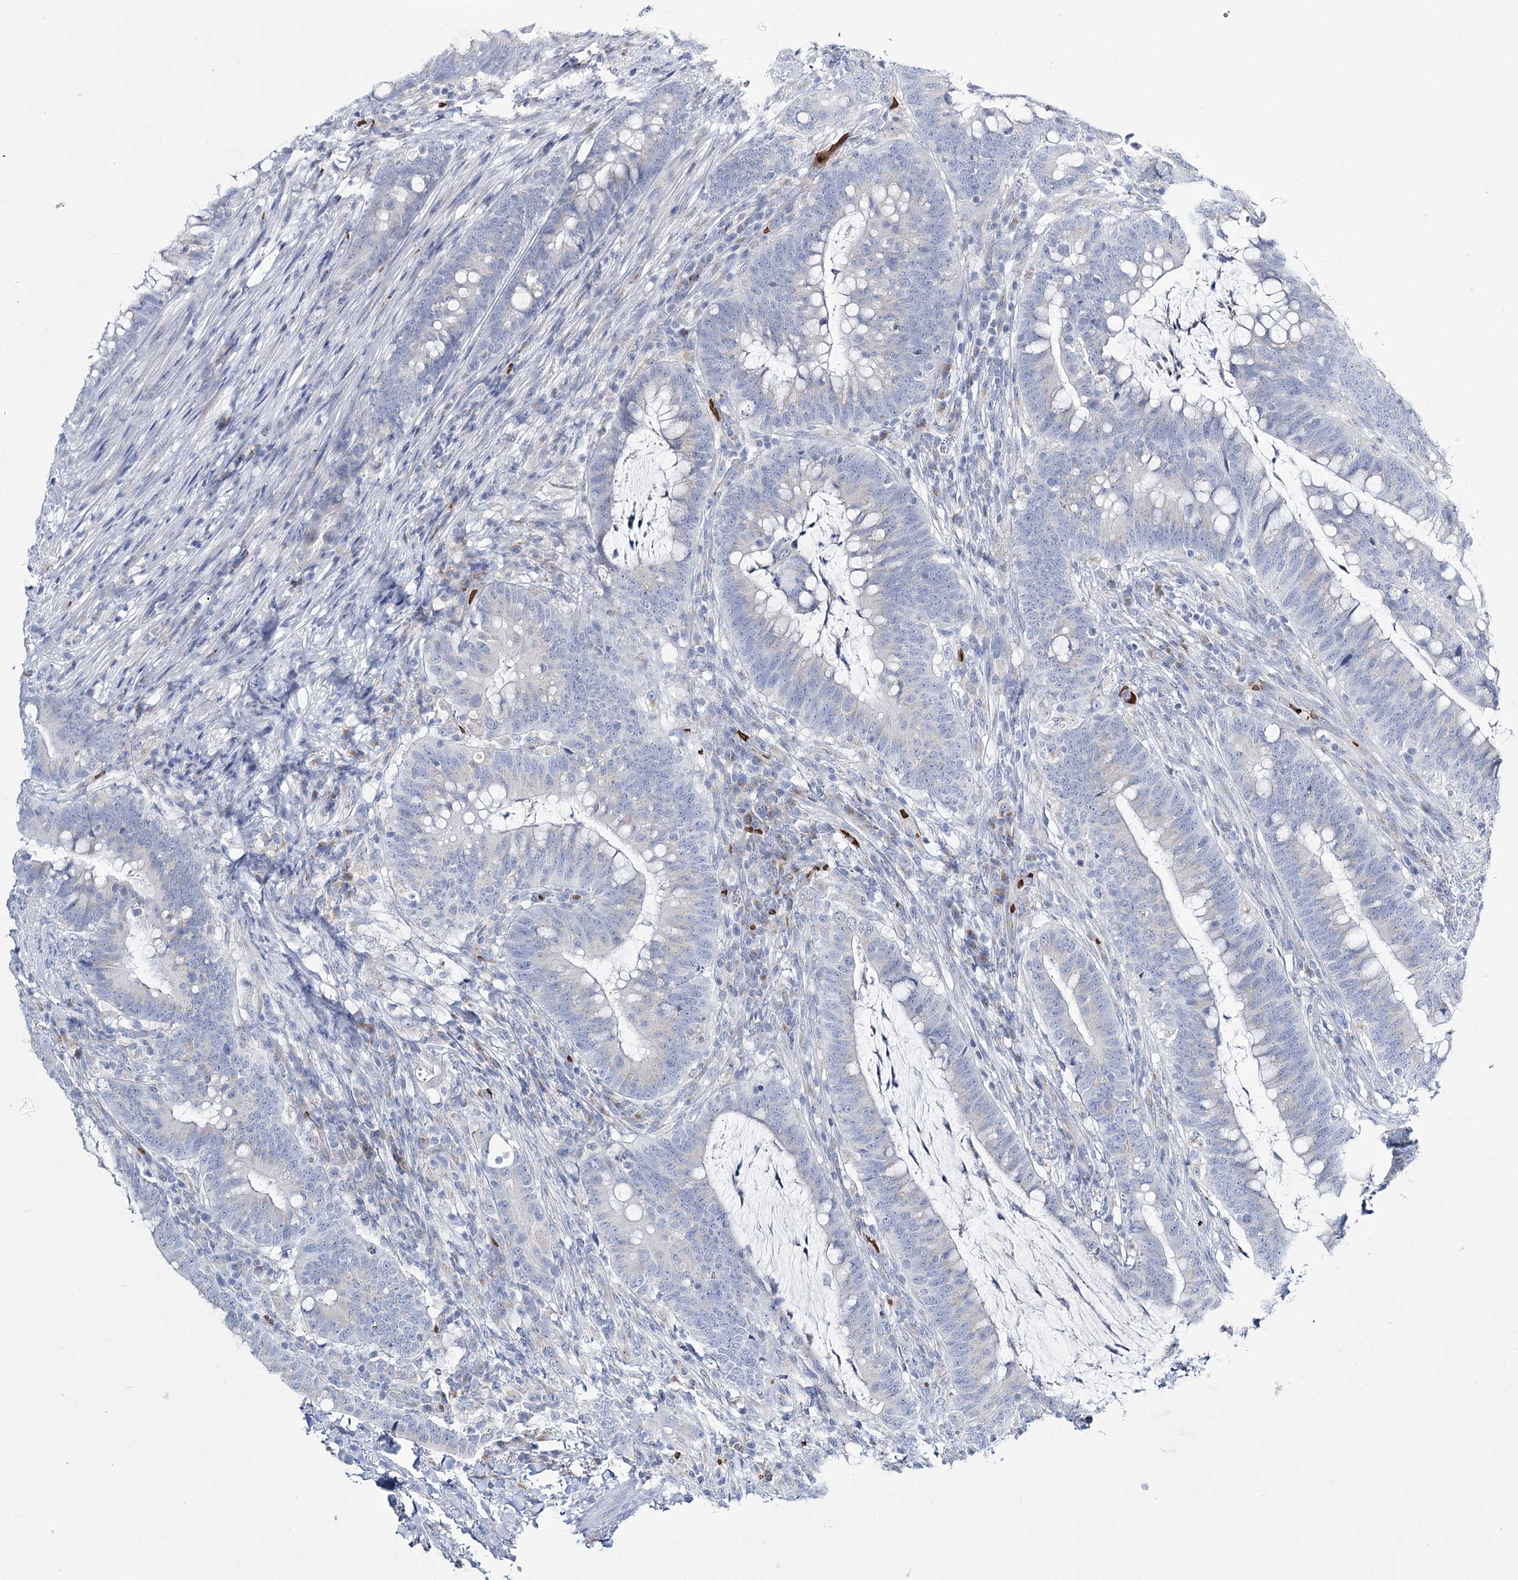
{"staining": {"intensity": "negative", "quantity": "none", "location": "none"}, "tissue": "colorectal cancer", "cell_type": "Tumor cells", "image_type": "cancer", "snomed": [{"axis": "morphology", "description": "Adenocarcinoma, NOS"}, {"axis": "topography", "description": "Colon"}], "caption": "Tumor cells are negative for brown protein staining in colorectal adenocarcinoma.", "gene": "GBF1", "patient": {"sex": "female", "age": 66}}